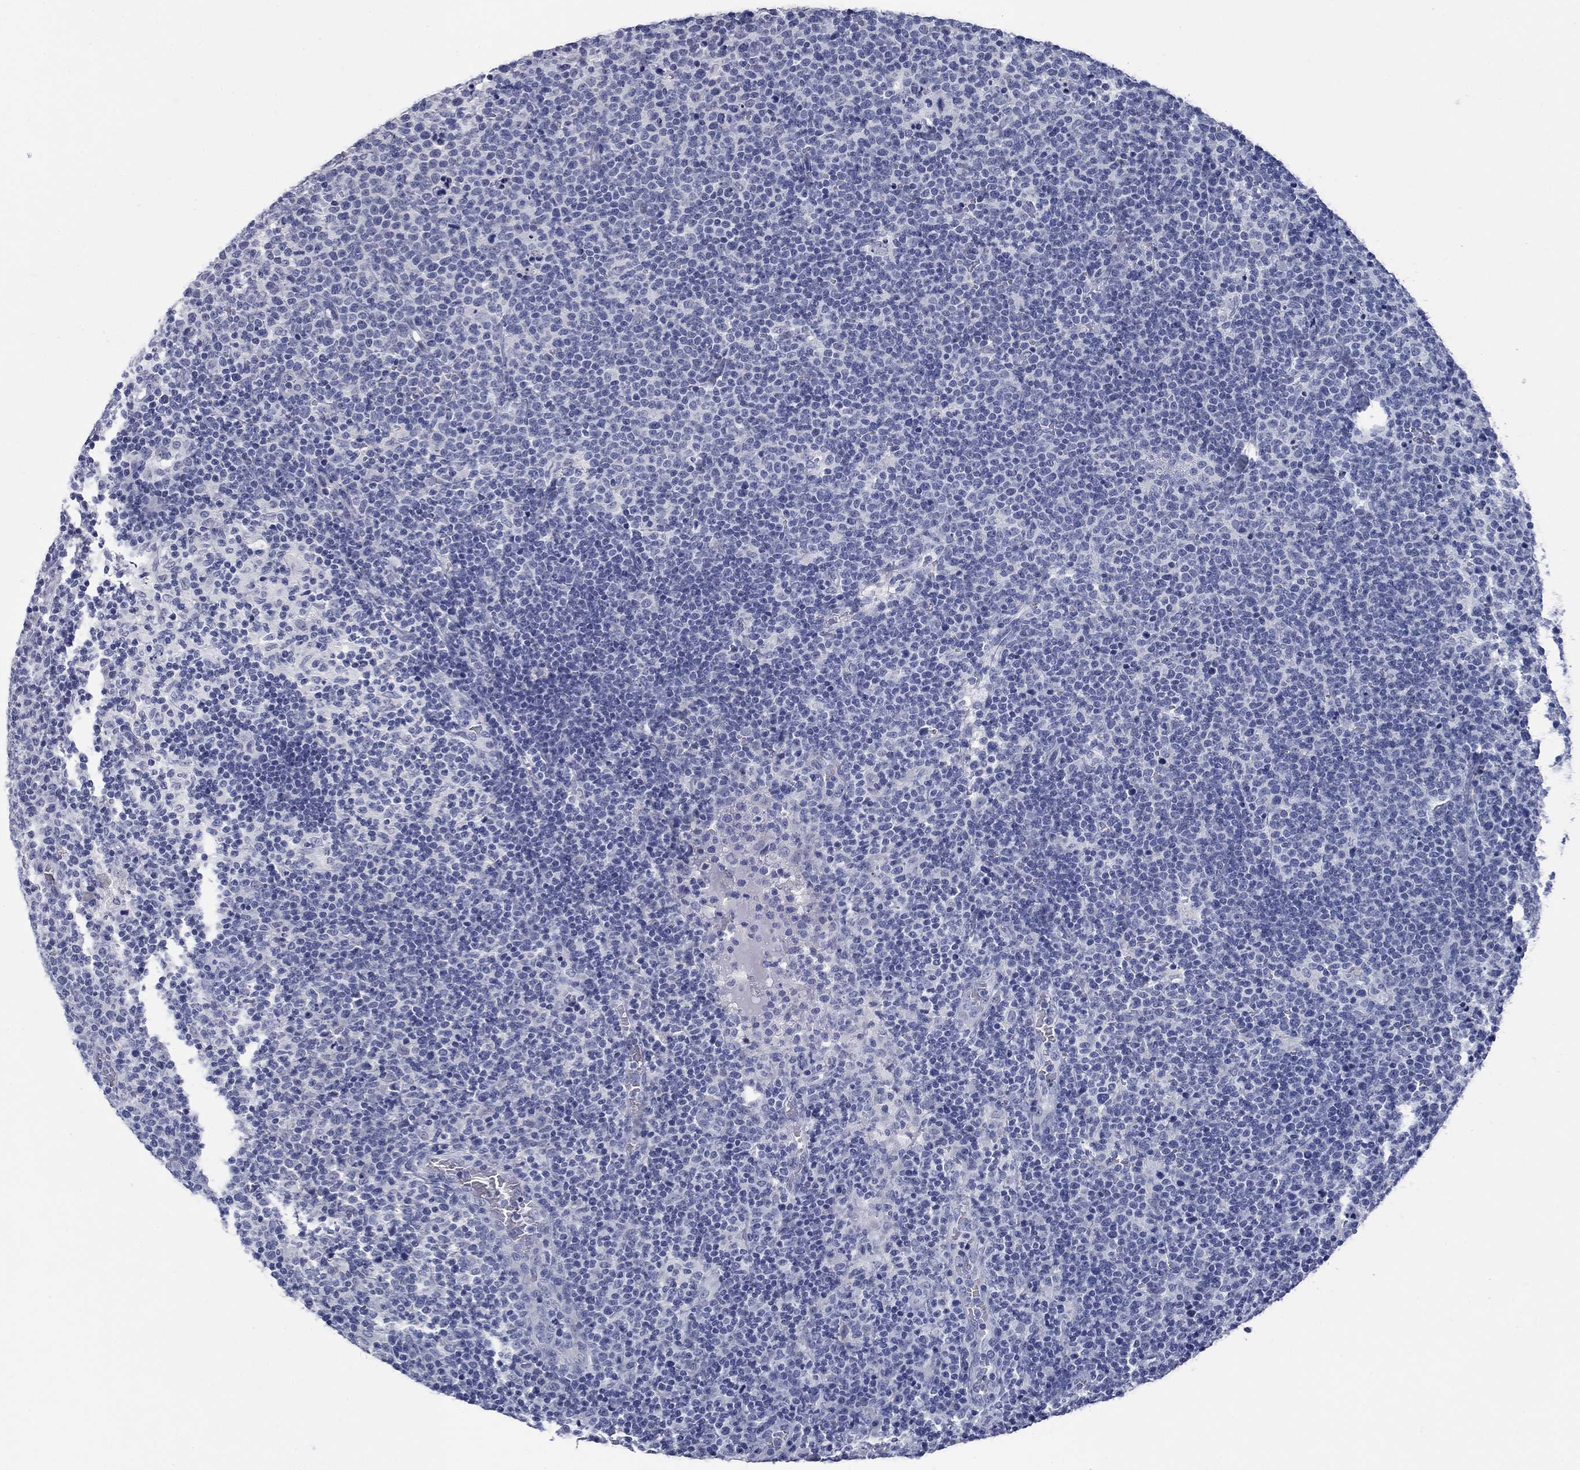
{"staining": {"intensity": "negative", "quantity": "none", "location": "none"}, "tissue": "lymphoma", "cell_type": "Tumor cells", "image_type": "cancer", "snomed": [{"axis": "morphology", "description": "Malignant lymphoma, non-Hodgkin's type, High grade"}, {"axis": "topography", "description": "Lymph node"}], "caption": "The micrograph reveals no staining of tumor cells in lymphoma. Brightfield microscopy of immunohistochemistry (IHC) stained with DAB (3,3'-diaminobenzidine) (brown) and hematoxylin (blue), captured at high magnification.", "gene": "ELAVL4", "patient": {"sex": "male", "age": 61}}